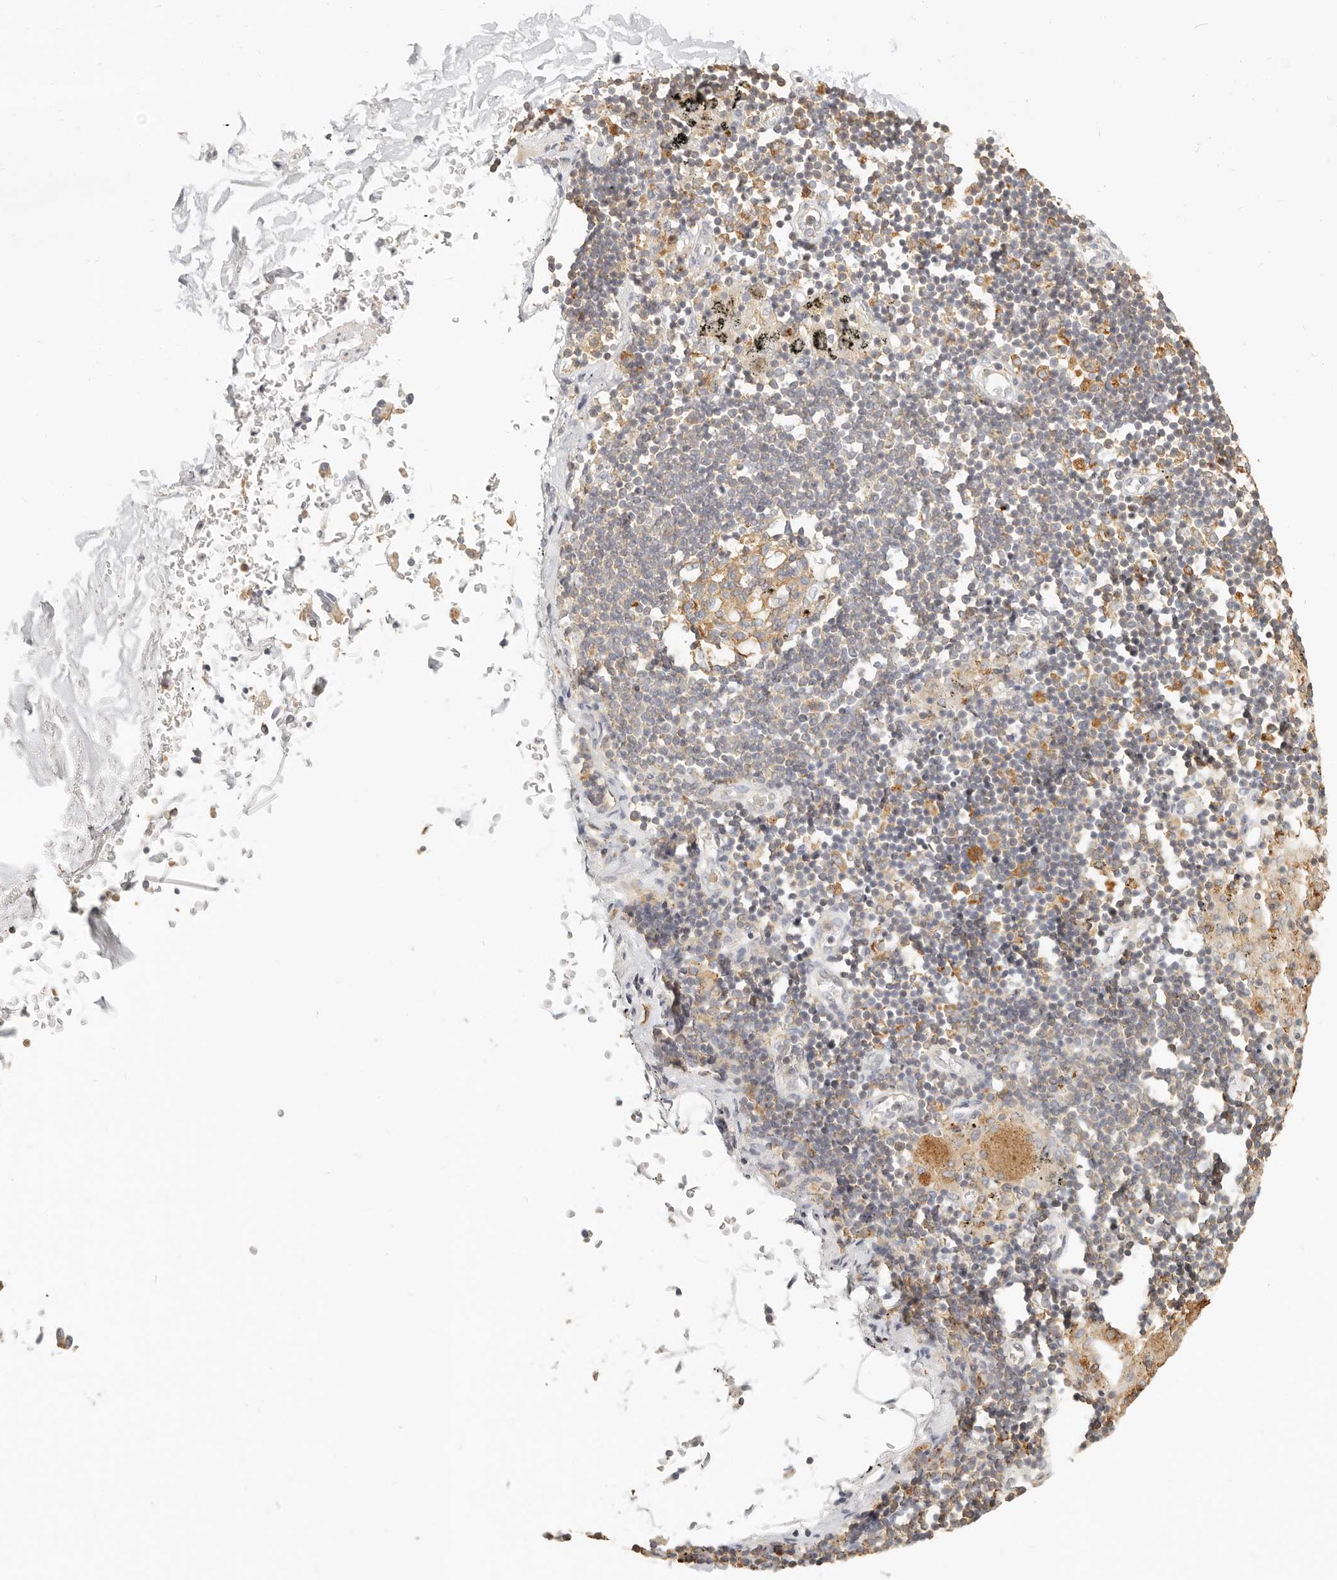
{"staining": {"intensity": "negative", "quantity": "none", "location": "none"}, "tissue": "adipose tissue", "cell_type": "Adipocytes", "image_type": "normal", "snomed": [{"axis": "morphology", "description": "Normal tissue, NOS"}, {"axis": "topography", "description": "Cartilage tissue"}, {"axis": "topography", "description": "Lung"}], "caption": "Adipocytes show no significant staining in normal adipose tissue. Brightfield microscopy of immunohistochemistry (IHC) stained with DAB (brown) and hematoxylin (blue), captured at high magnification.", "gene": "CNMD", "patient": {"sex": "female", "age": 77}}